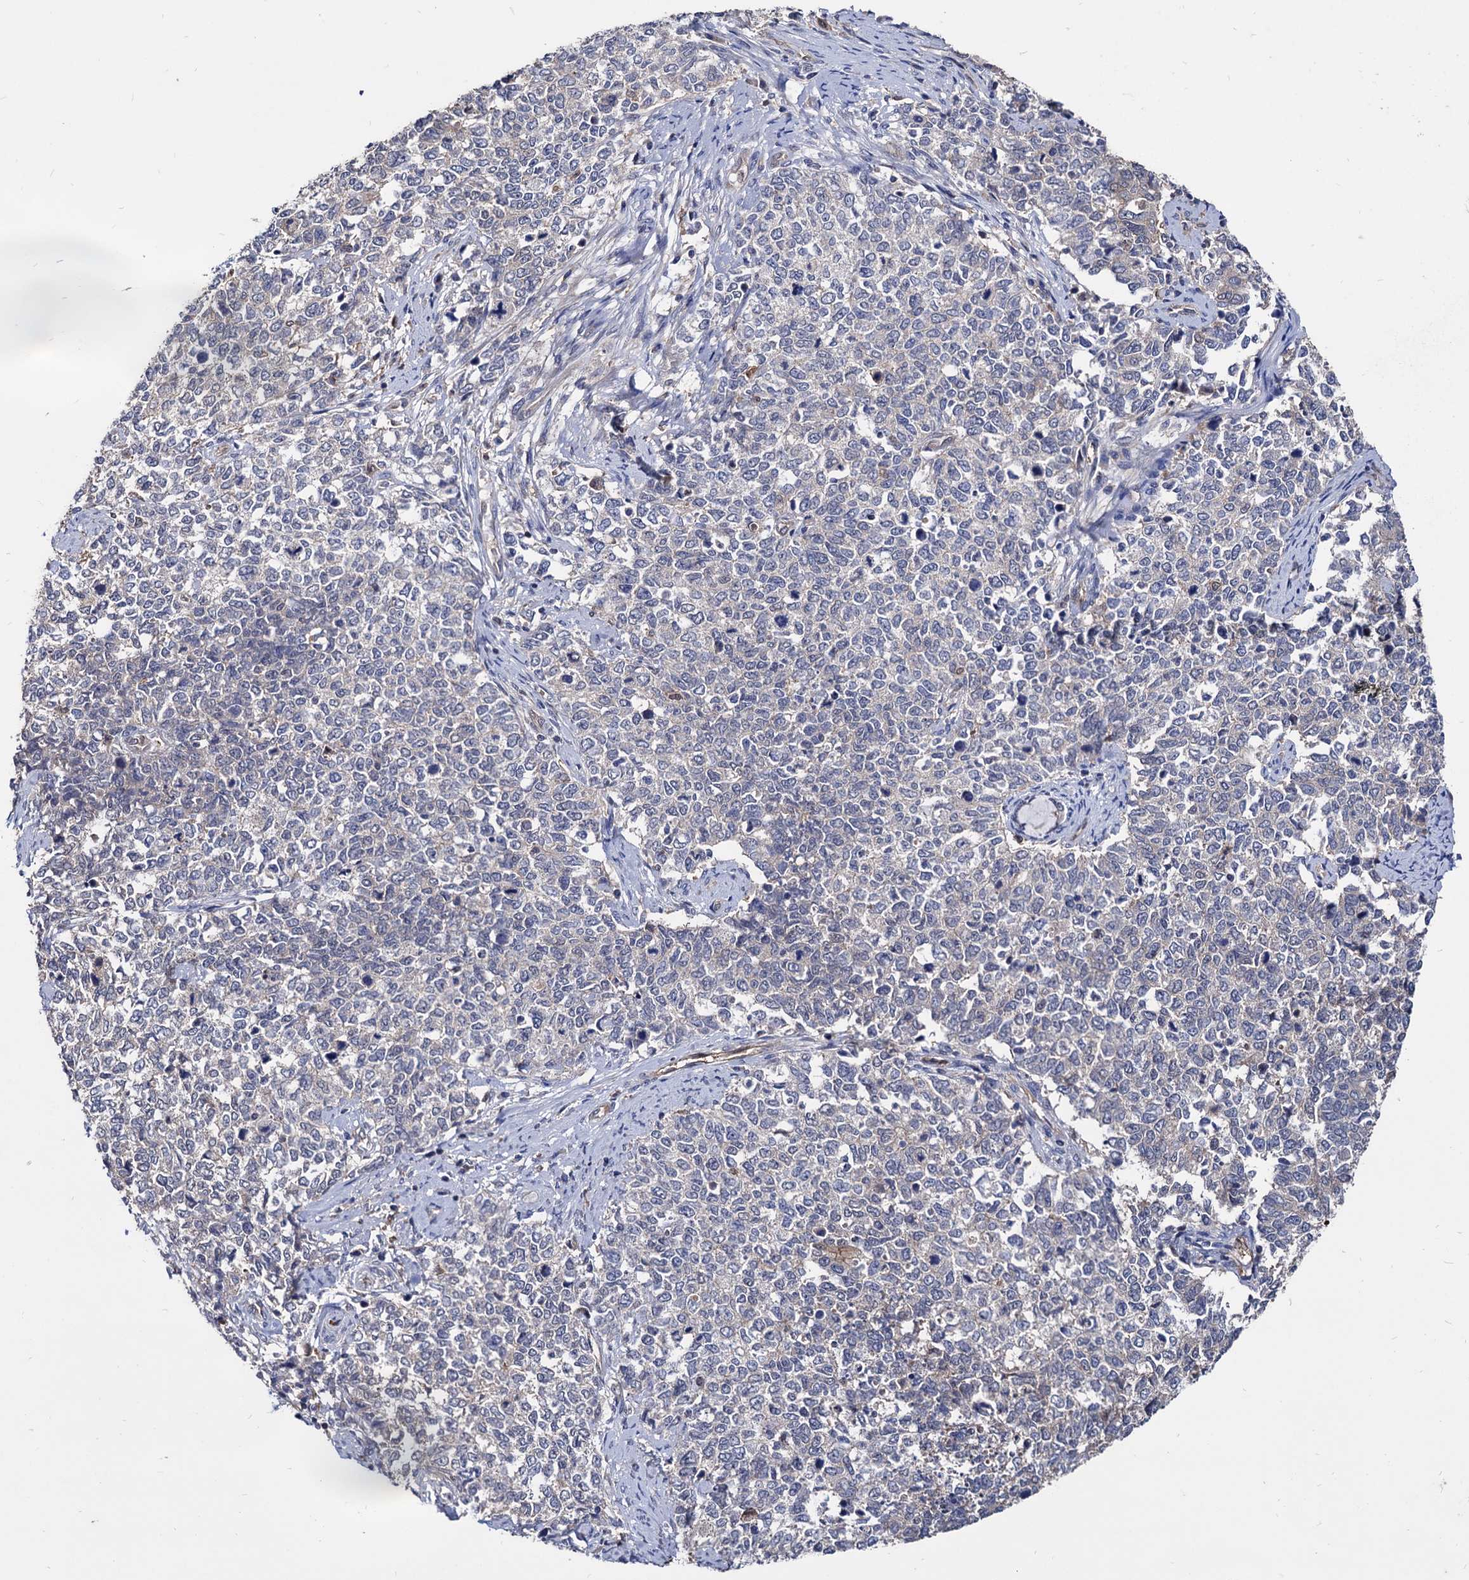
{"staining": {"intensity": "negative", "quantity": "none", "location": "none"}, "tissue": "cervical cancer", "cell_type": "Tumor cells", "image_type": "cancer", "snomed": [{"axis": "morphology", "description": "Squamous cell carcinoma, NOS"}, {"axis": "topography", "description": "Cervix"}], "caption": "Tumor cells are negative for brown protein staining in squamous cell carcinoma (cervical).", "gene": "CPPED1", "patient": {"sex": "female", "age": 63}}